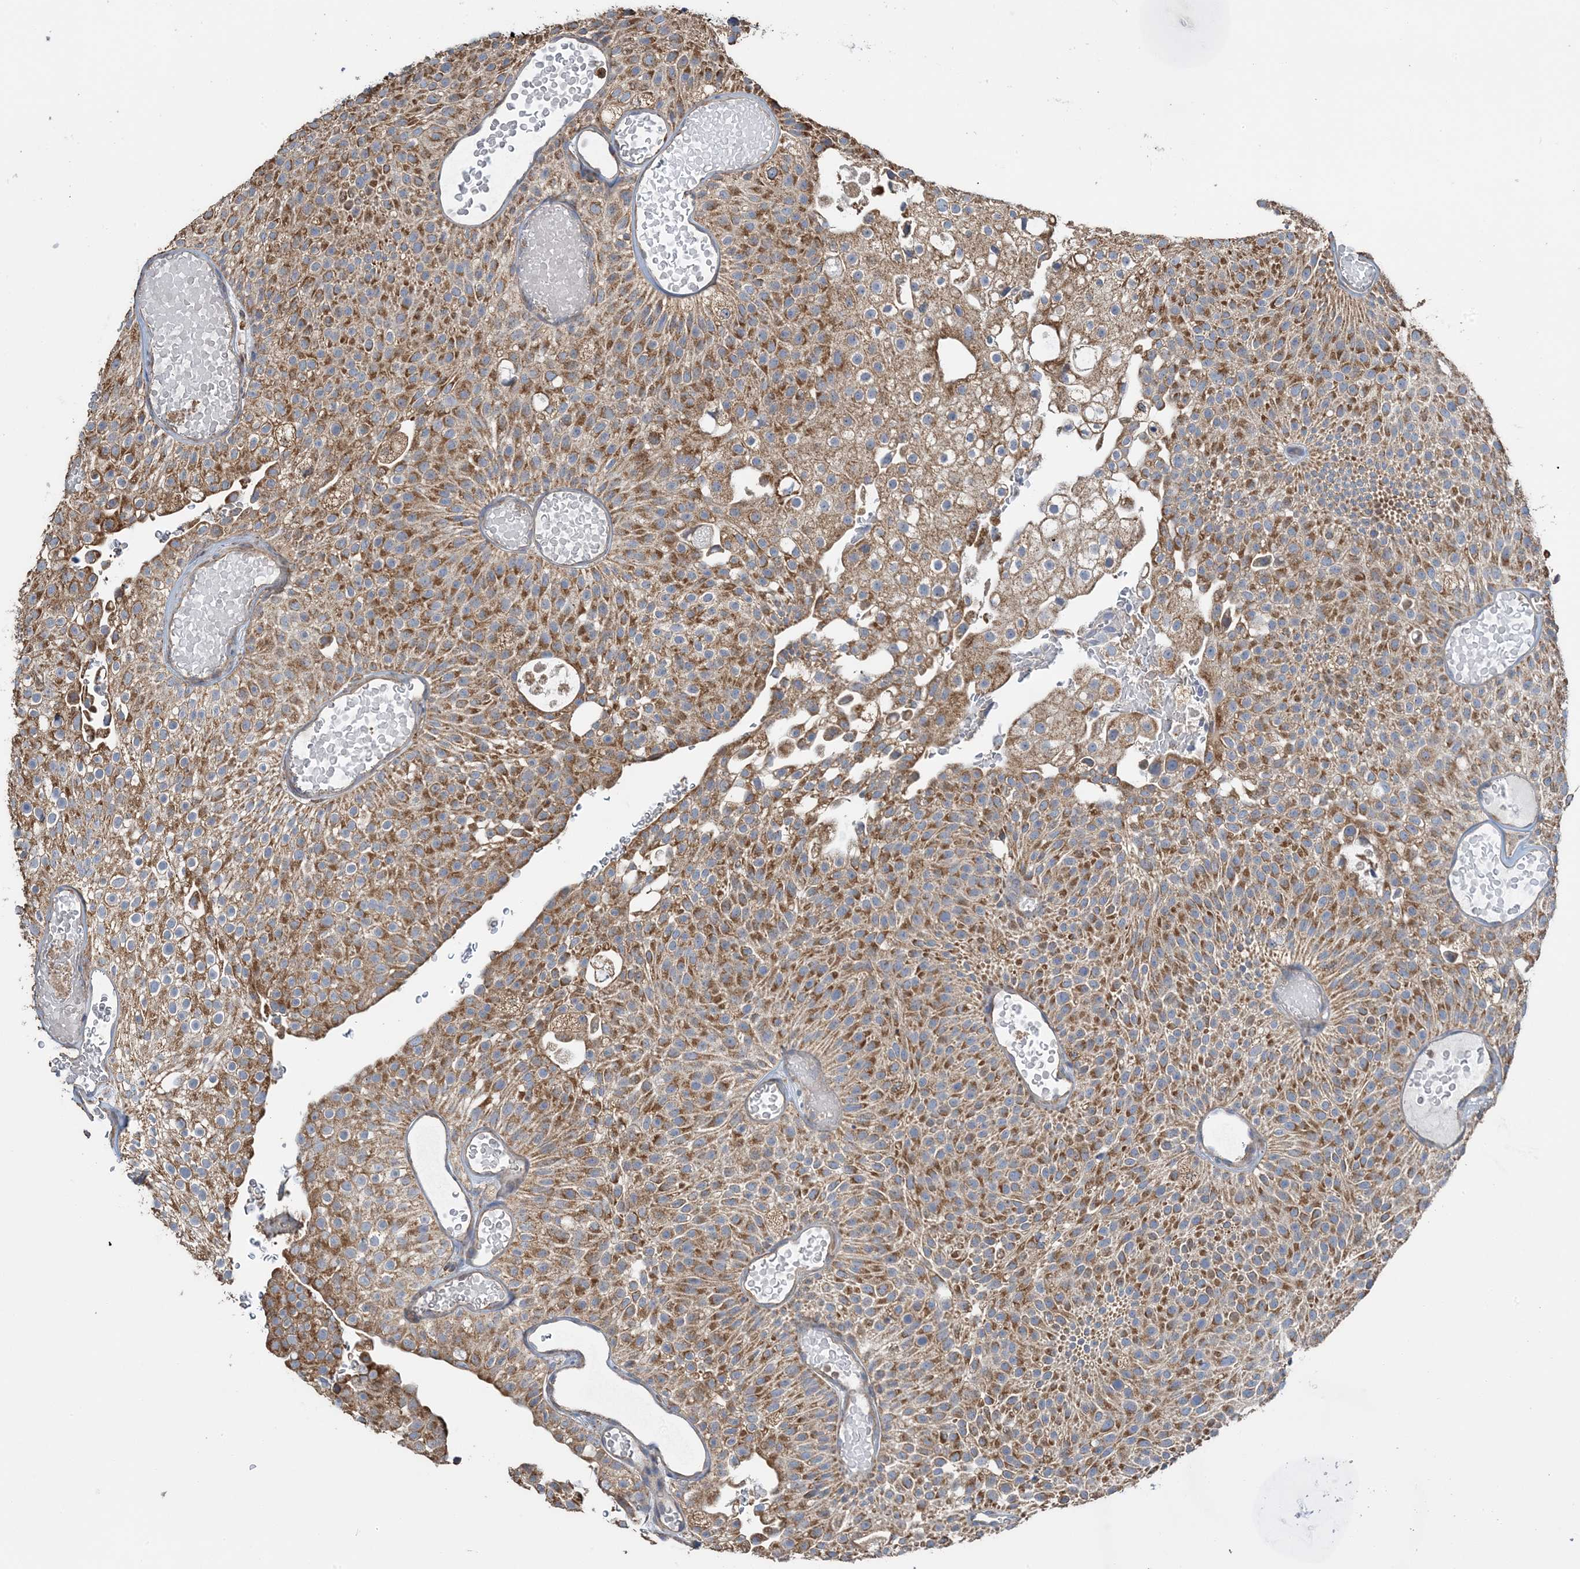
{"staining": {"intensity": "moderate", "quantity": ">75%", "location": "cytoplasmic/membranous"}, "tissue": "urothelial cancer", "cell_type": "Tumor cells", "image_type": "cancer", "snomed": [{"axis": "morphology", "description": "Urothelial carcinoma, Low grade"}, {"axis": "topography", "description": "Urinary bladder"}], "caption": "An IHC histopathology image of neoplastic tissue is shown. Protein staining in brown highlights moderate cytoplasmic/membranous positivity in low-grade urothelial carcinoma within tumor cells.", "gene": "TMLHE", "patient": {"sex": "male", "age": 78}}